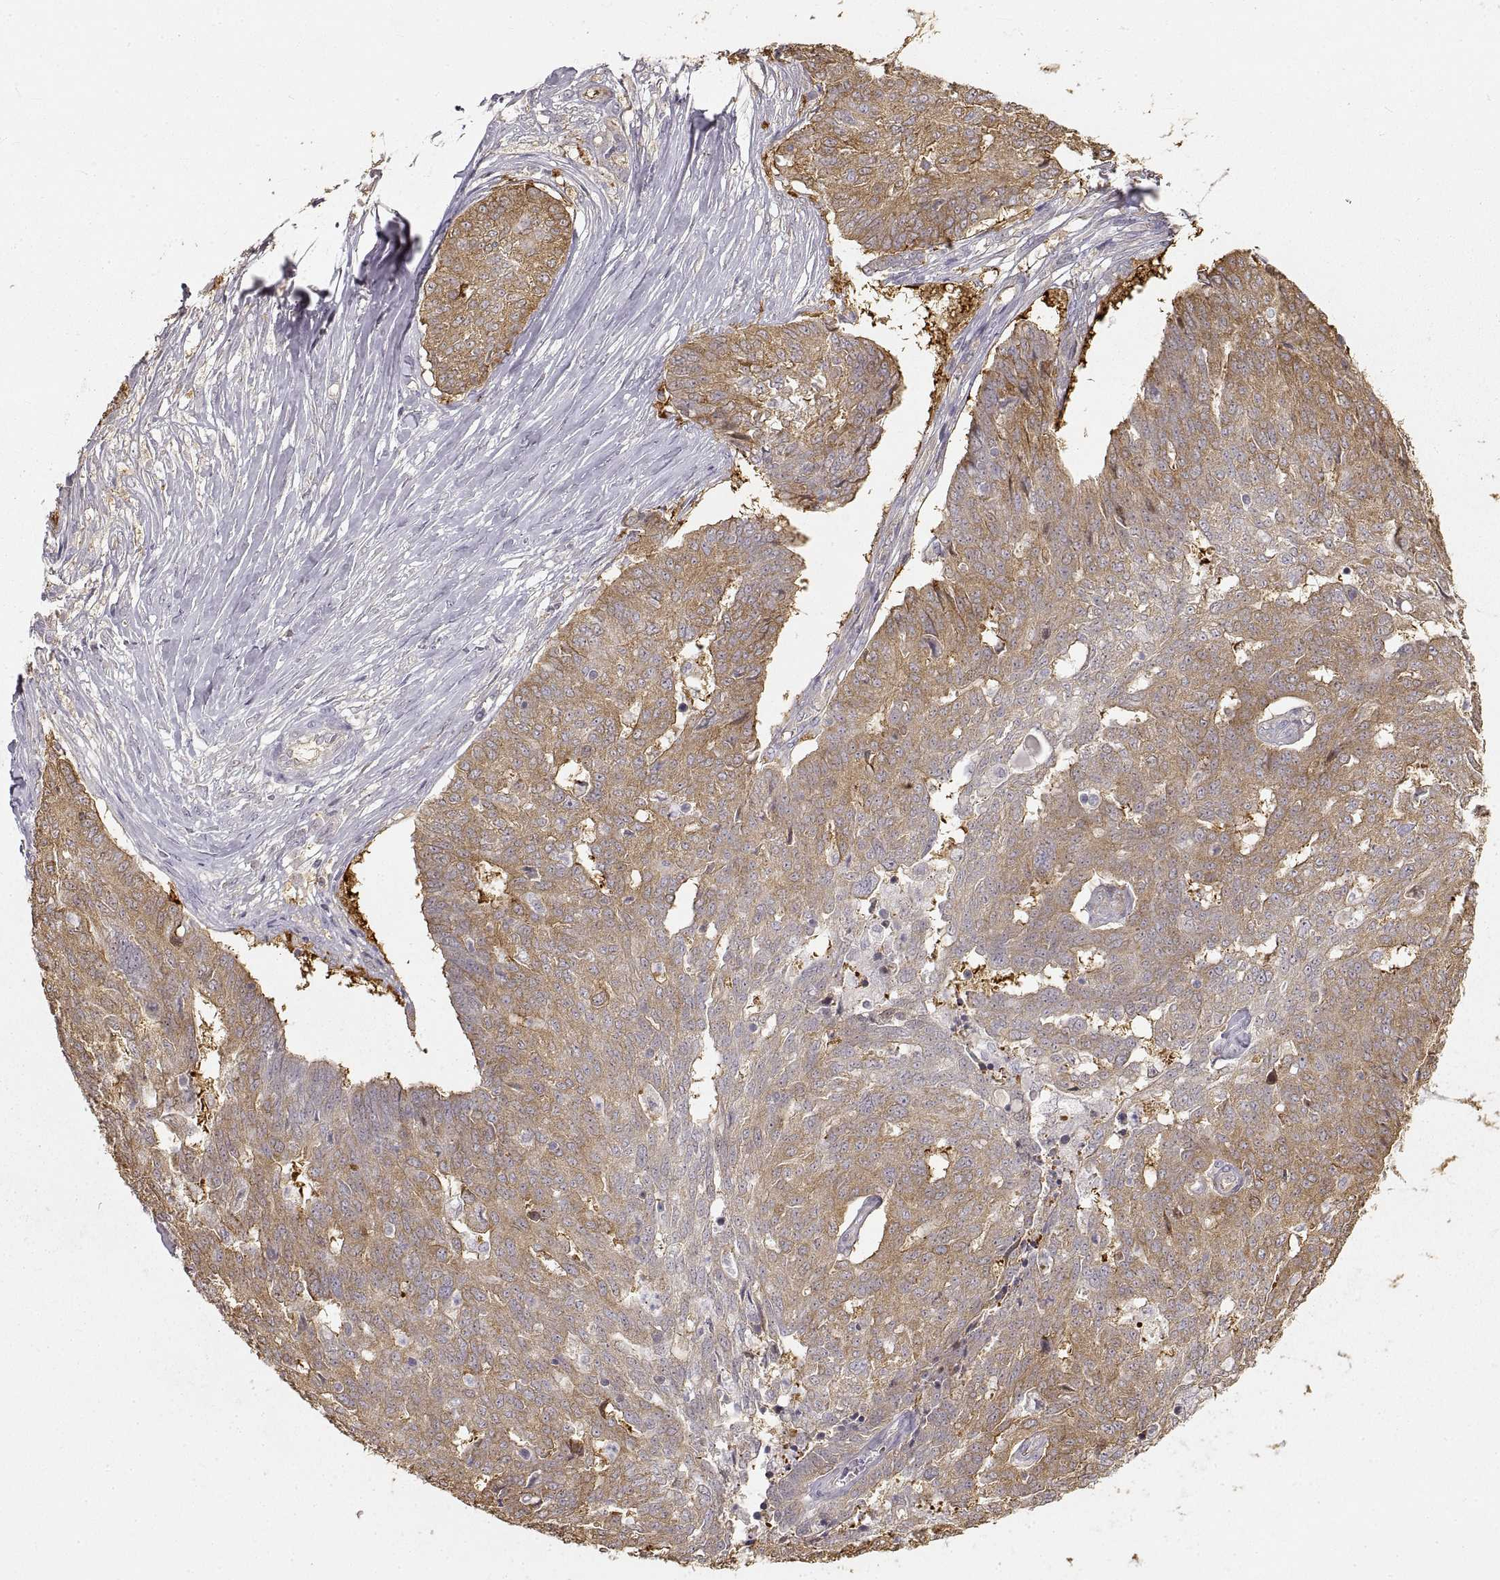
{"staining": {"intensity": "moderate", "quantity": "25%-75%", "location": "cytoplasmic/membranous"}, "tissue": "ovarian cancer", "cell_type": "Tumor cells", "image_type": "cancer", "snomed": [{"axis": "morphology", "description": "Cystadenocarcinoma, serous, NOS"}, {"axis": "topography", "description": "Ovary"}], "caption": "Serous cystadenocarcinoma (ovarian) was stained to show a protein in brown. There is medium levels of moderate cytoplasmic/membranous positivity in about 25%-75% of tumor cells.", "gene": "HSP90AB1", "patient": {"sex": "female", "age": 67}}